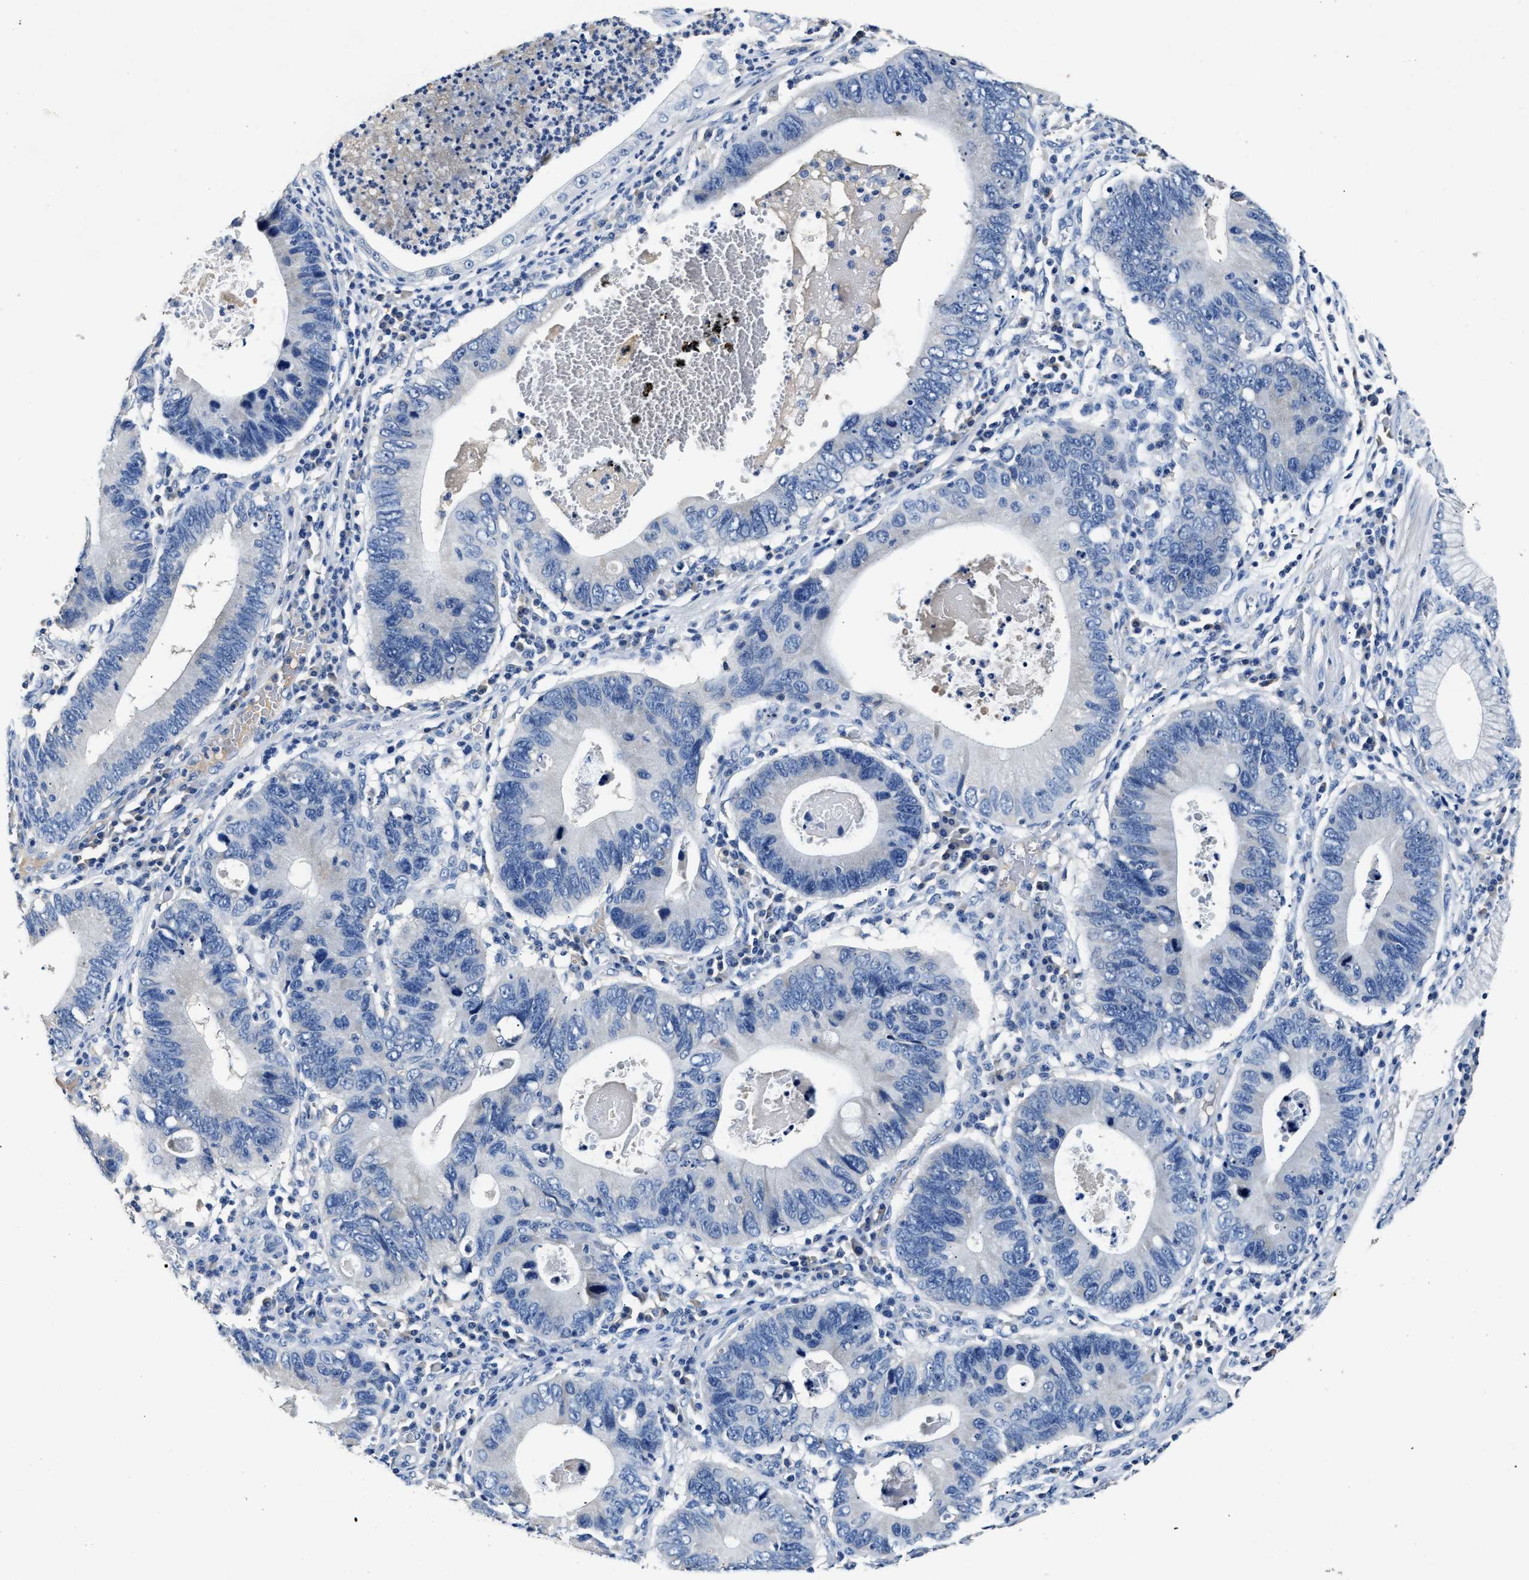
{"staining": {"intensity": "negative", "quantity": "none", "location": "none"}, "tissue": "stomach cancer", "cell_type": "Tumor cells", "image_type": "cancer", "snomed": [{"axis": "morphology", "description": "Adenocarcinoma, NOS"}, {"axis": "topography", "description": "Stomach"}], "caption": "IHC histopathology image of neoplastic tissue: stomach adenocarcinoma stained with DAB displays no significant protein staining in tumor cells. Brightfield microscopy of immunohistochemistry stained with DAB (3,3'-diaminobenzidine) (brown) and hematoxylin (blue), captured at high magnification.", "gene": "SLCO2B1", "patient": {"sex": "male", "age": 59}}